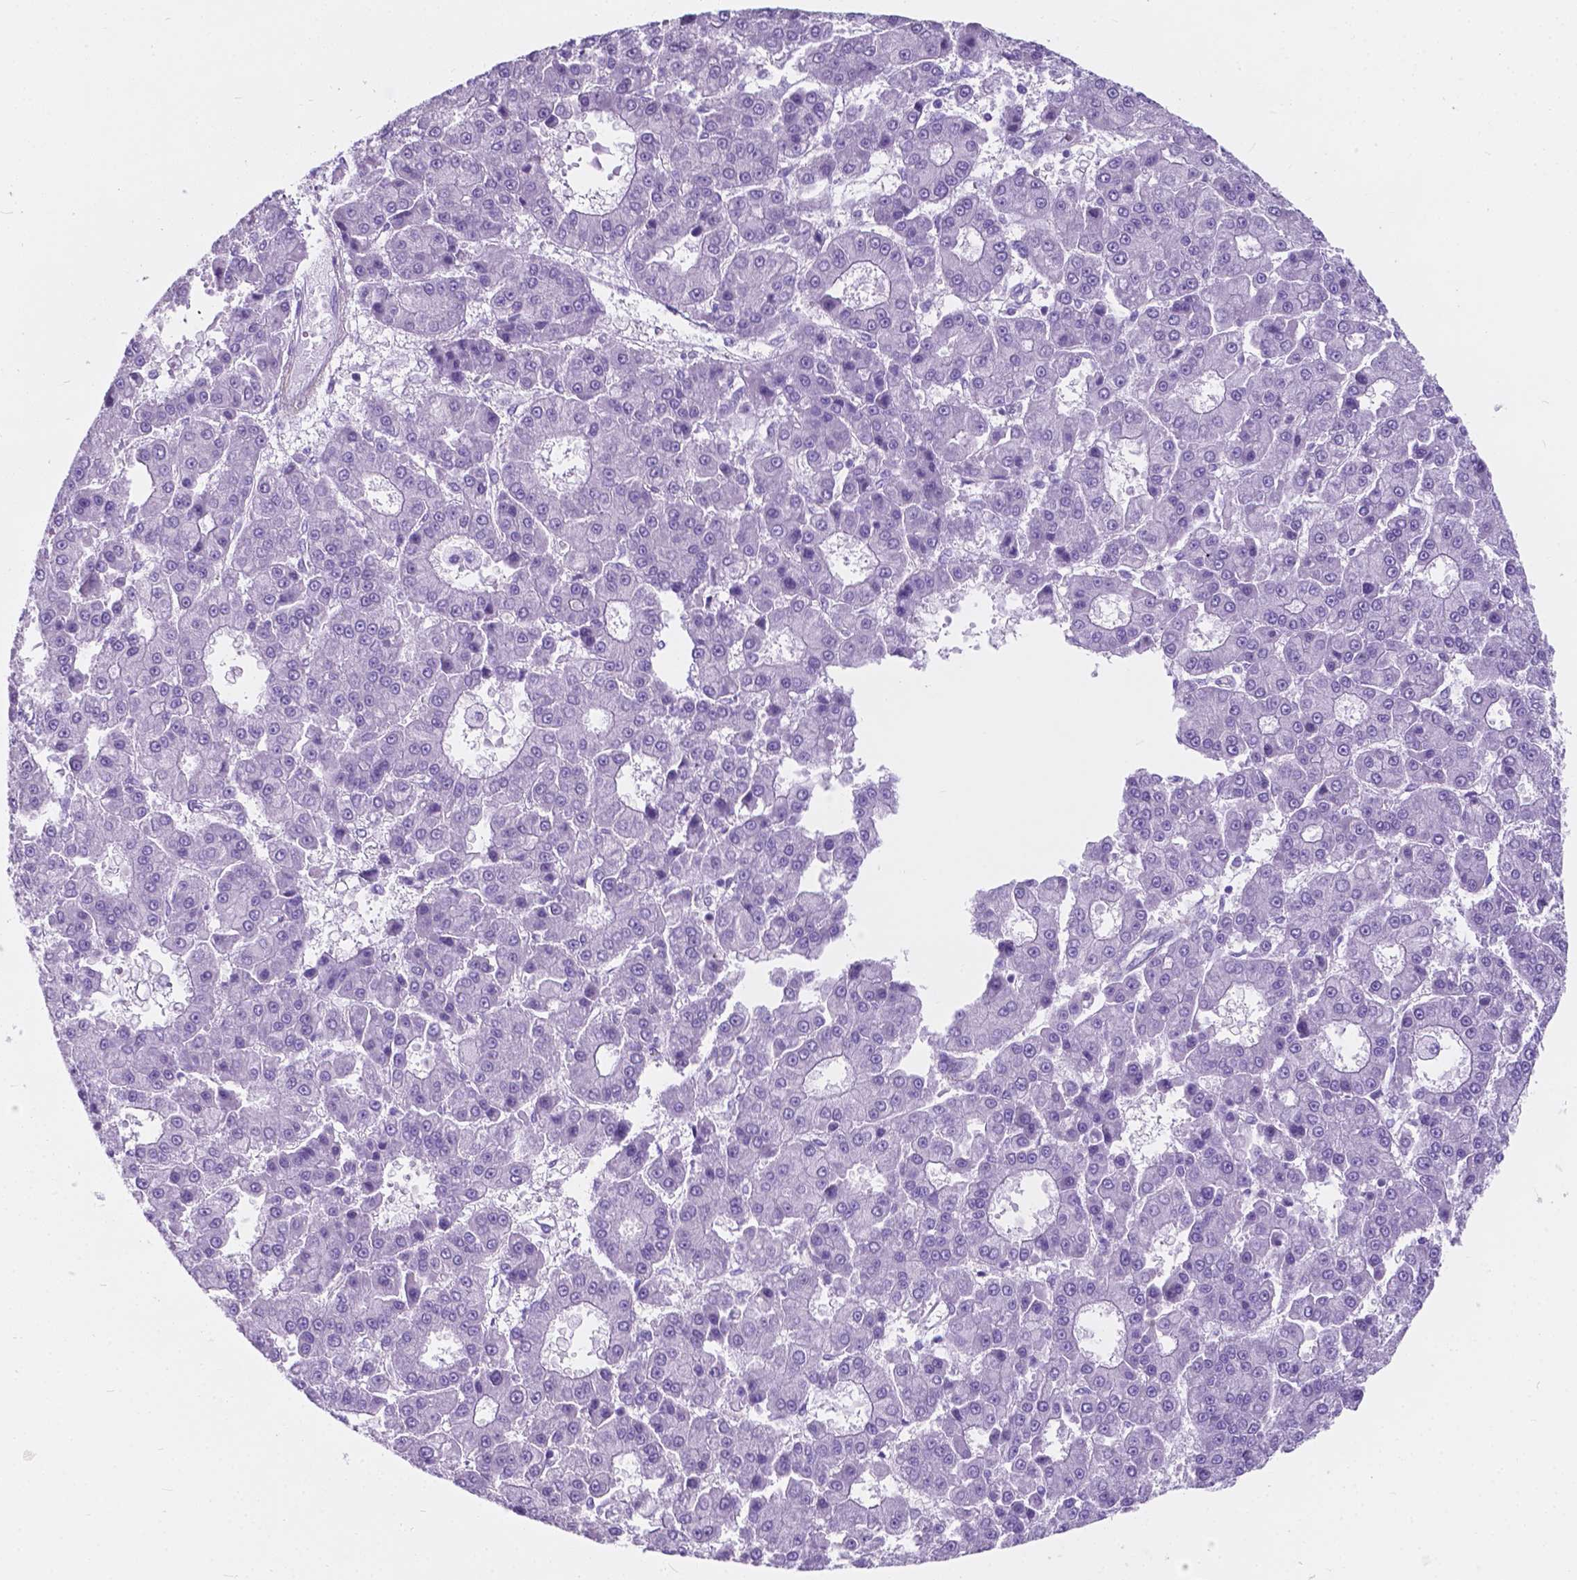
{"staining": {"intensity": "negative", "quantity": "none", "location": "none"}, "tissue": "liver cancer", "cell_type": "Tumor cells", "image_type": "cancer", "snomed": [{"axis": "morphology", "description": "Carcinoma, Hepatocellular, NOS"}, {"axis": "topography", "description": "Liver"}], "caption": "High power microscopy photomicrograph of an immunohistochemistry (IHC) micrograph of liver hepatocellular carcinoma, revealing no significant positivity in tumor cells. Brightfield microscopy of immunohistochemistry (IHC) stained with DAB (brown) and hematoxylin (blue), captured at high magnification.", "gene": "KIAA0040", "patient": {"sex": "male", "age": 70}}